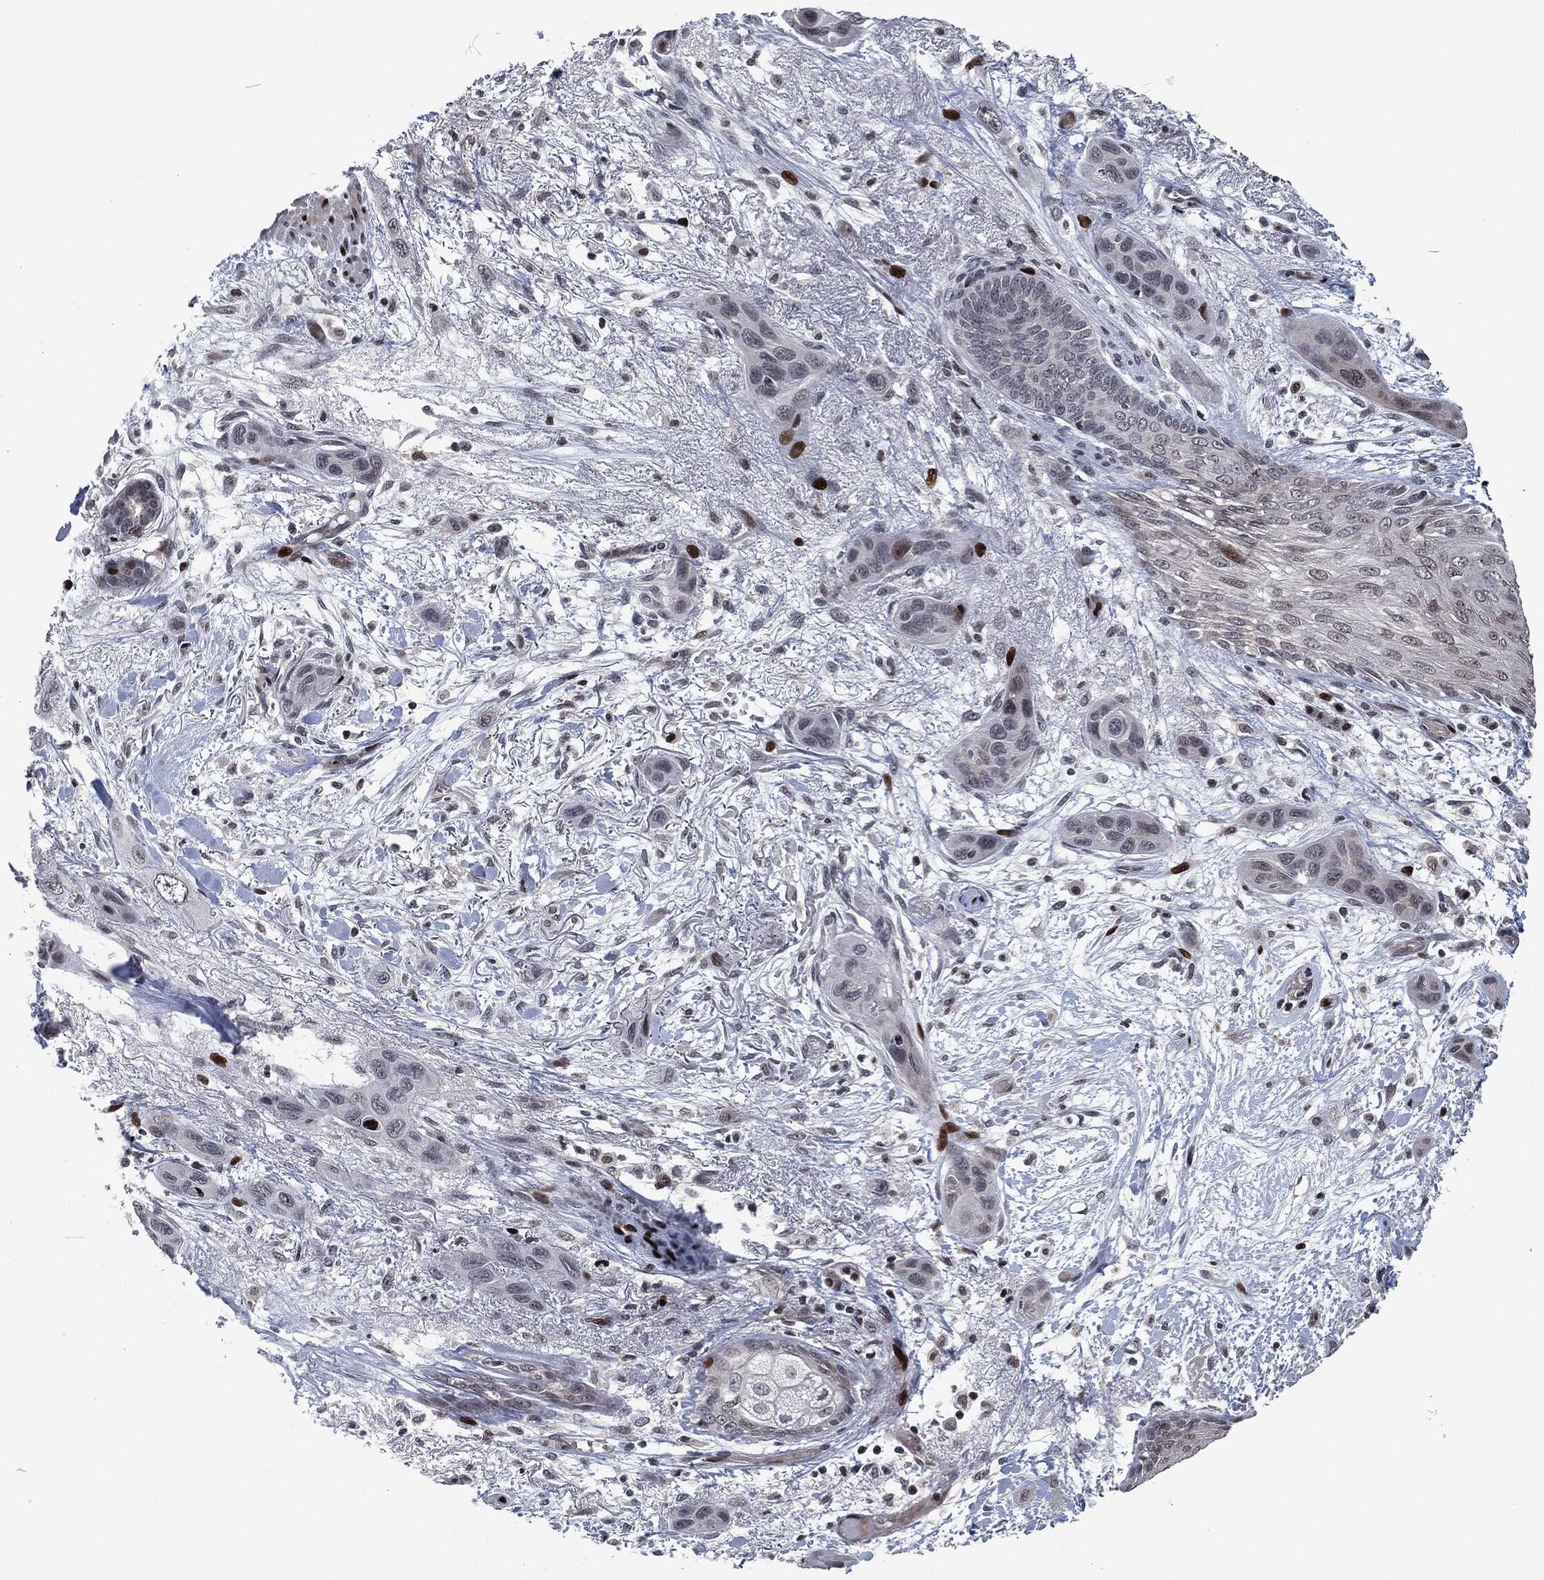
{"staining": {"intensity": "negative", "quantity": "none", "location": "none"}, "tissue": "skin cancer", "cell_type": "Tumor cells", "image_type": "cancer", "snomed": [{"axis": "morphology", "description": "Squamous cell carcinoma, NOS"}, {"axis": "topography", "description": "Skin"}], "caption": "High magnification brightfield microscopy of skin cancer stained with DAB (3,3'-diaminobenzidine) (brown) and counterstained with hematoxylin (blue): tumor cells show no significant expression.", "gene": "EGFR", "patient": {"sex": "male", "age": 79}}